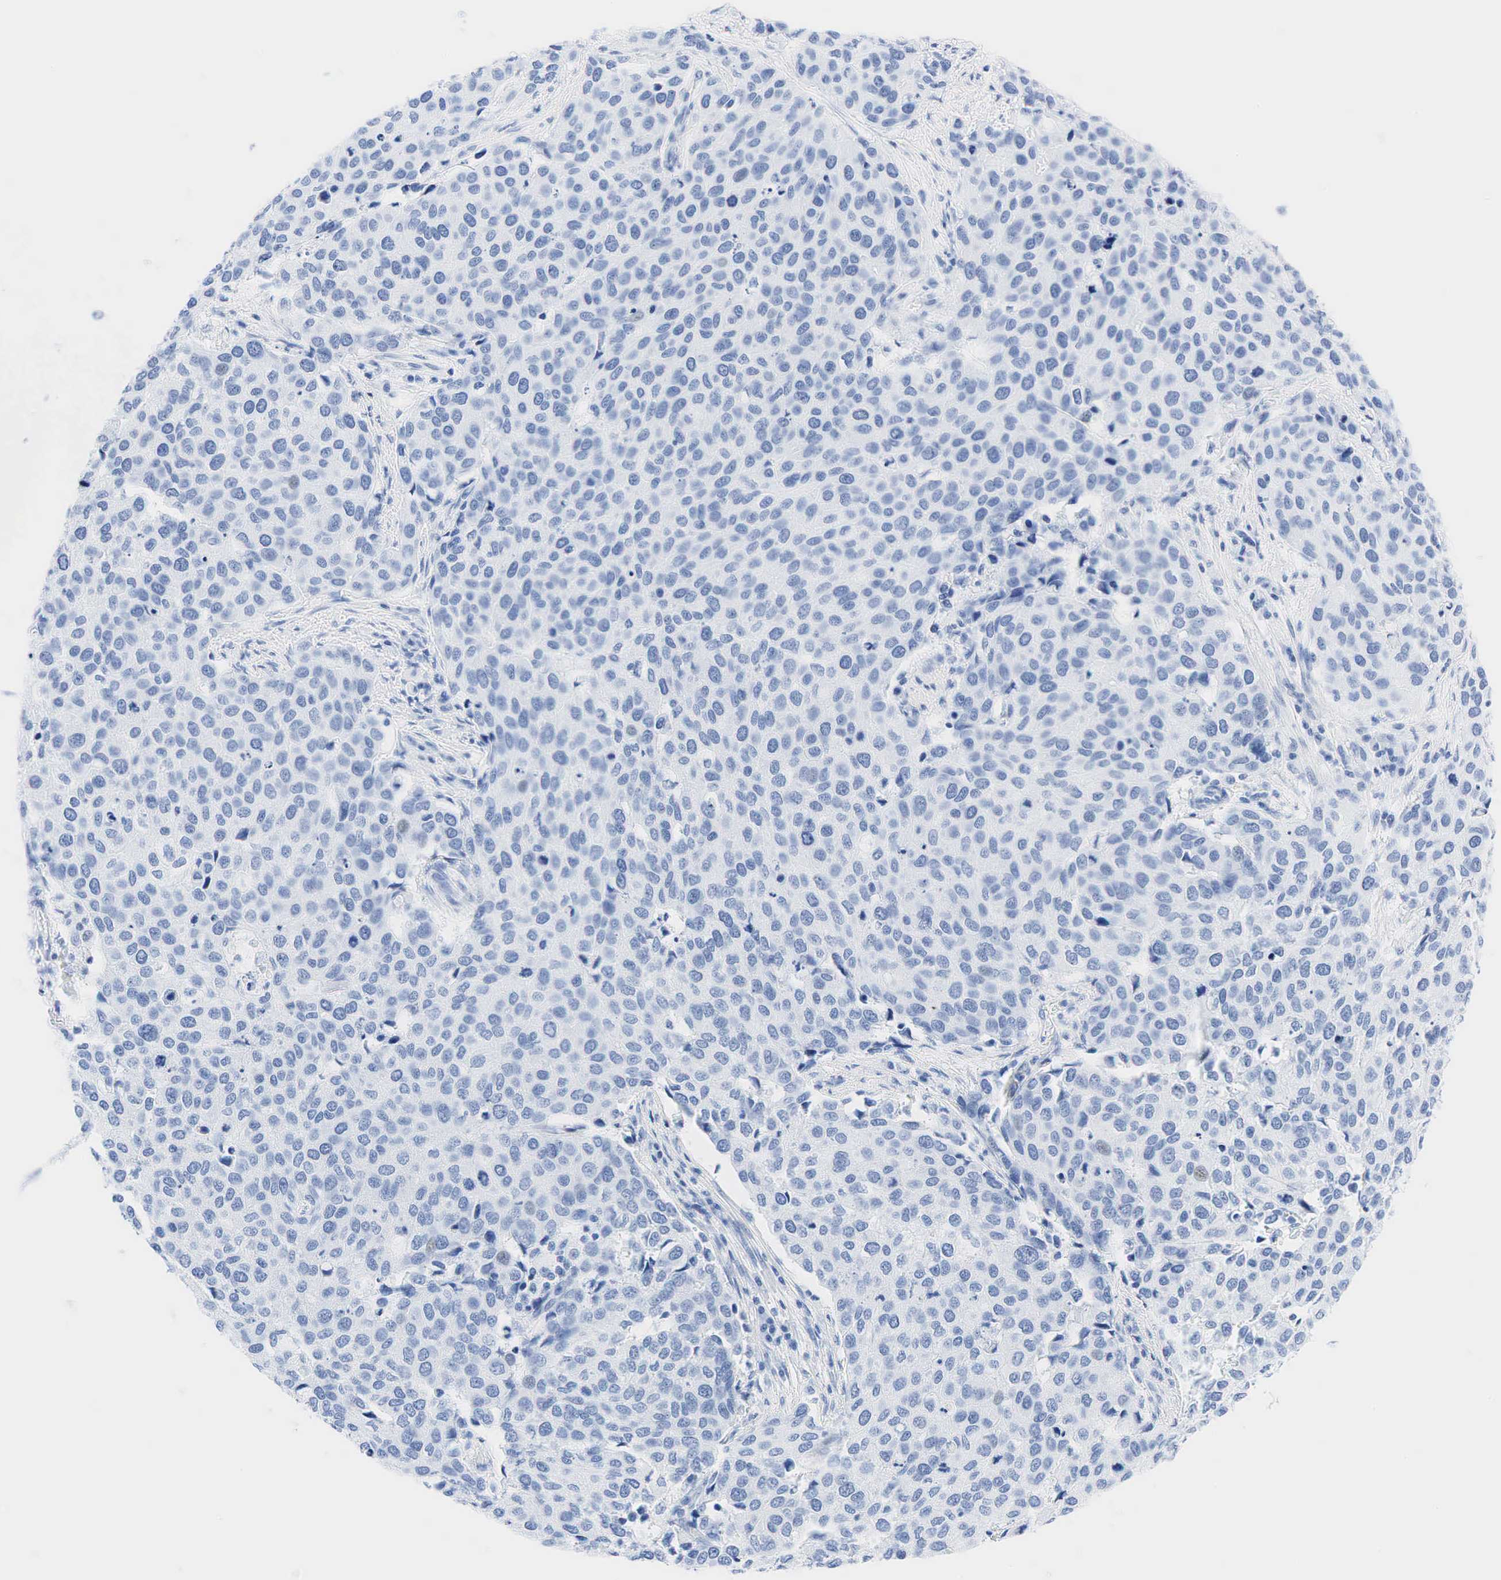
{"staining": {"intensity": "negative", "quantity": "none", "location": "none"}, "tissue": "cervical cancer", "cell_type": "Tumor cells", "image_type": "cancer", "snomed": [{"axis": "morphology", "description": "Squamous cell carcinoma, NOS"}, {"axis": "topography", "description": "Cervix"}], "caption": "There is no significant staining in tumor cells of cervical cancer (squamous cell carcinoma). The staining was performed using DAB (3,3'-diaminobenzidine) to visualize the protein expression in brown, while the nuclei were stained in blue with hematoxylin (Magnification: 20x).", "gene": "INHA", "patient": {"sex": "female", "age": 54}}